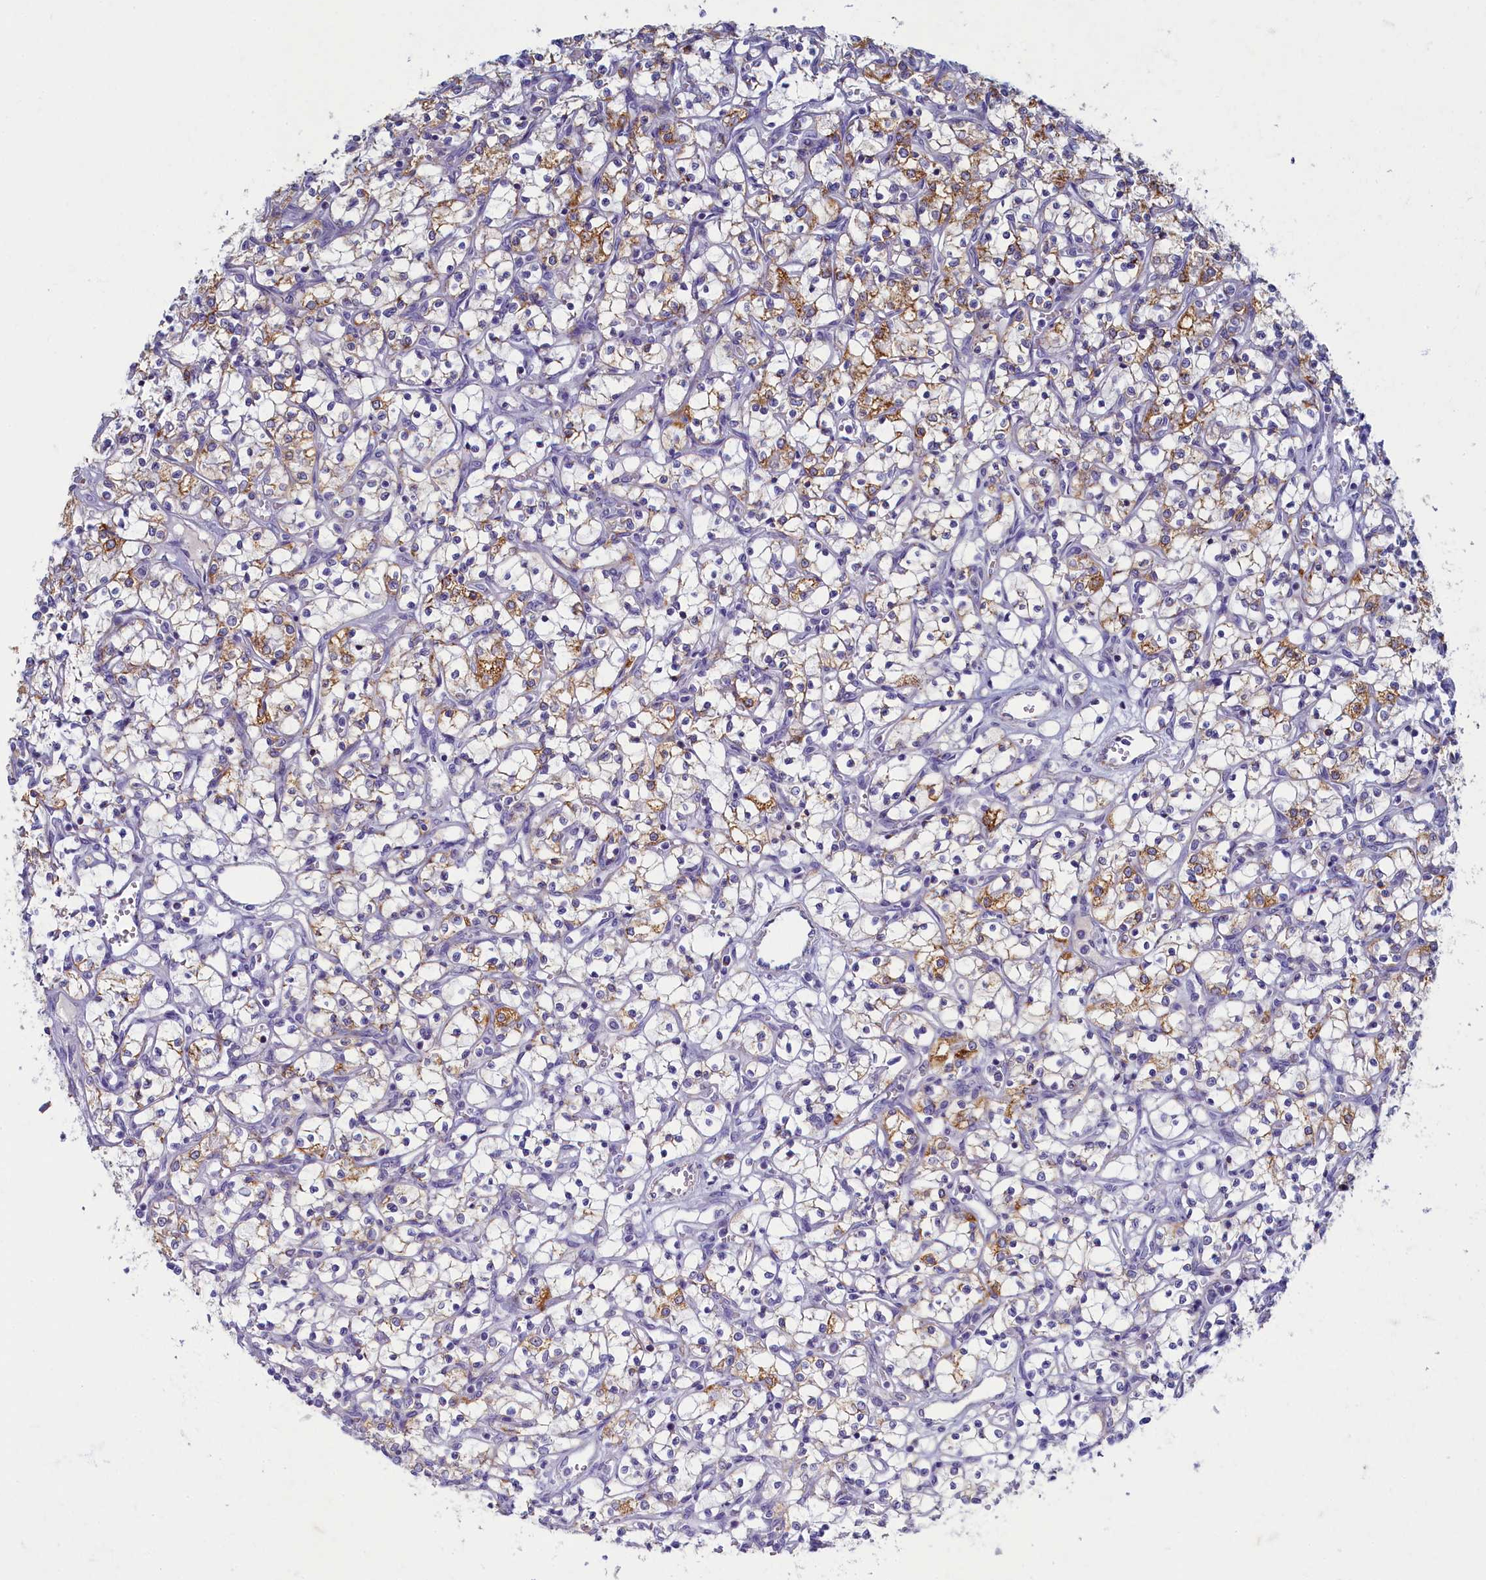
{"staining": {"intensity": "moderate", "quantity": "25%-75%", "location": "cytoplasmic/membranous"}, "tissue": "renal cancer", "cell_type": "Tumor cells", "image_type": "cancer", "snomed": [{"axis": "morphology", "description": "Adenocarcinoma, NOS"}, {"axis": "topography", "description": "Kidney"}], "caption": "An immunohistochemistry (IHC) micrograph of neoplastic tissue is shown. Protein staining in brown highlights moderate cytoplasmic/membranous positivity in renal cancer (adenocarcinoma) within tumor cells.", "gene": "OCIAD2", "patient": {"sex": "female", "age": 69}}